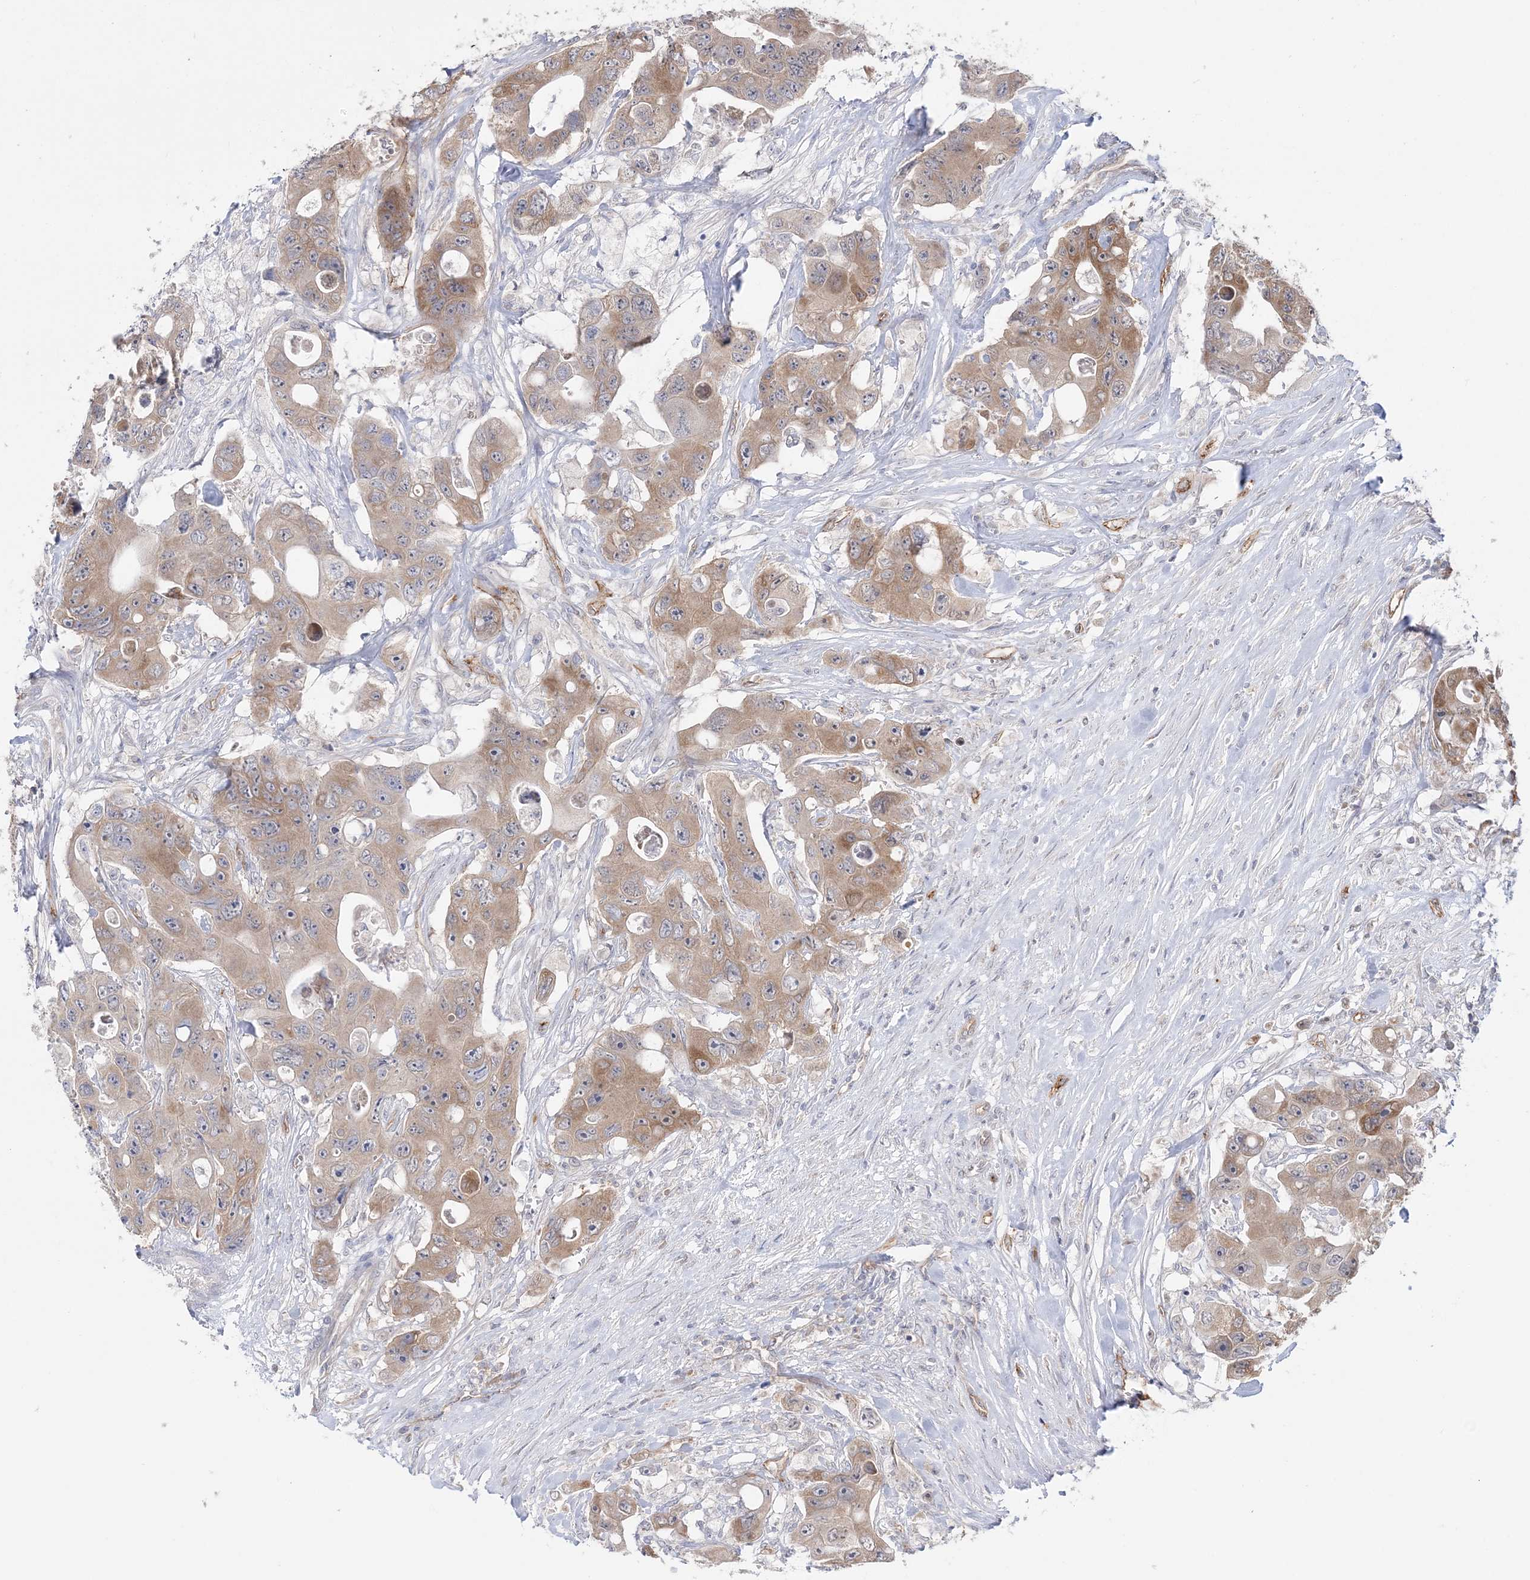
{"staining": {"intensity": "moderate", "quantity": "25%-75%", "location": "cytoplasmic/membranous"}, "tissue": "colorectal cancer", "cell_type": "Tumor cells", "image_type": "cancer", "snomed": [{"axis": "morphology", "description": "Adenocarcinoma, NOS"}, {"axis": "topography", "description": "Colon"}], "caption": "High-magnification brightfield microscopy of colorectal adenocarcinoma stained with DAB (3,3'-diaminobenzidine) (brown) and counterstained with hematoxylin (blue). tumor cells exhibit moderate cytoplasmic/membranous staining is identified in approximately25%-75% of cells.", "gene": "FARSB", "patient": {"sex": "female", "age": 46}}